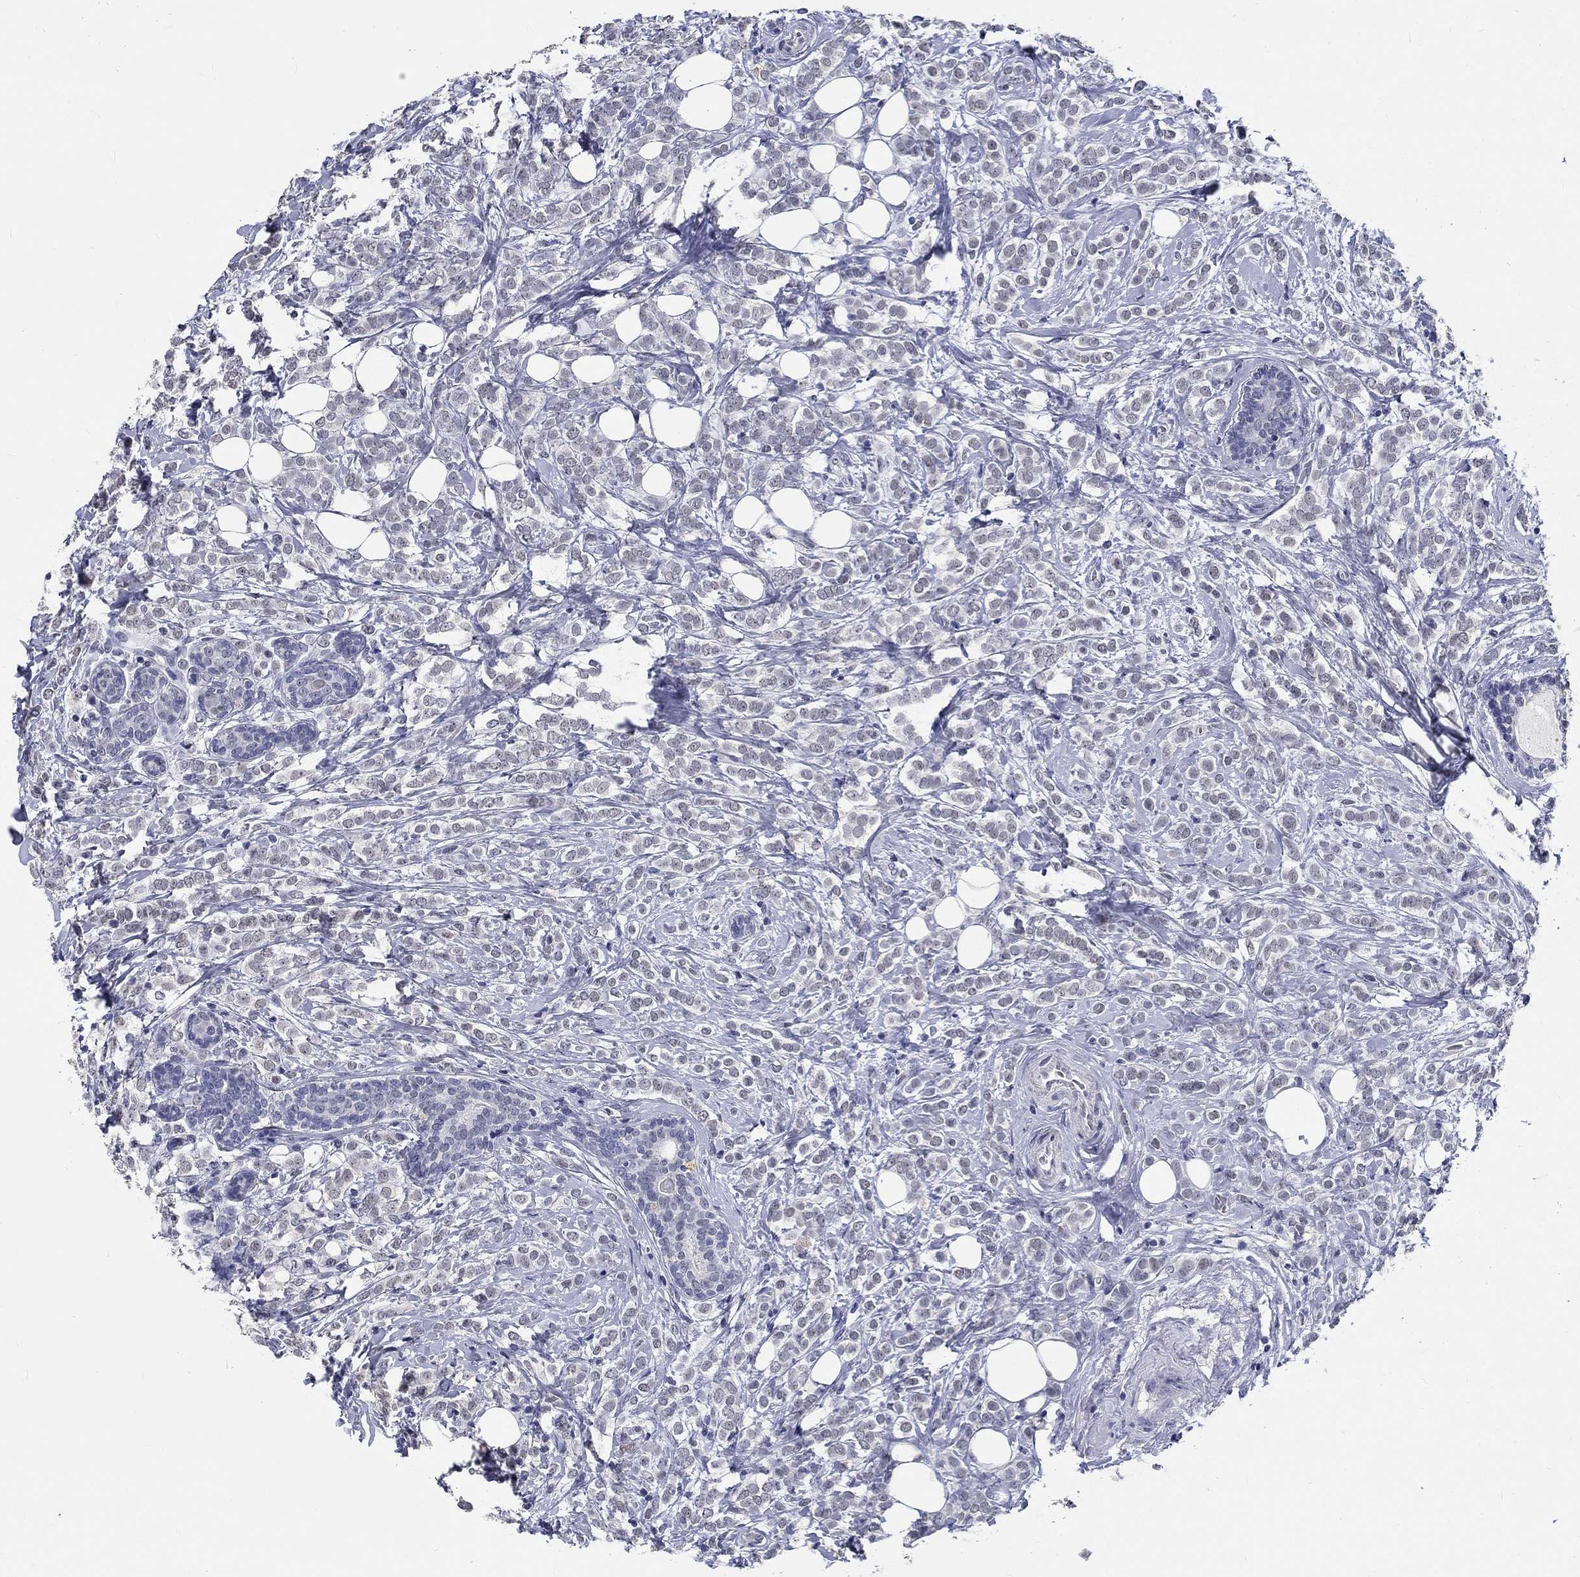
{"staining": {"intensity": "negative", "quantity": "none", "location": "none"}, "tissue": "breast cancer", "cell_type": "Tumor cells", "image_type": "cancer", "snomed": [{"axis": "morphology", "description": "Lobular carcinoma"}, {"axis": "topography", "description": "Breast"}], "caption": "Breast cancer (lobular carcinoma) was stained to show a protein in brown. There is no significant staining in tumor cells. (DAB IHC visualized using brightfield microscopy, high magnification).", "gene": "GRIN1", "patient": {"sex": "female", "age": 49}}